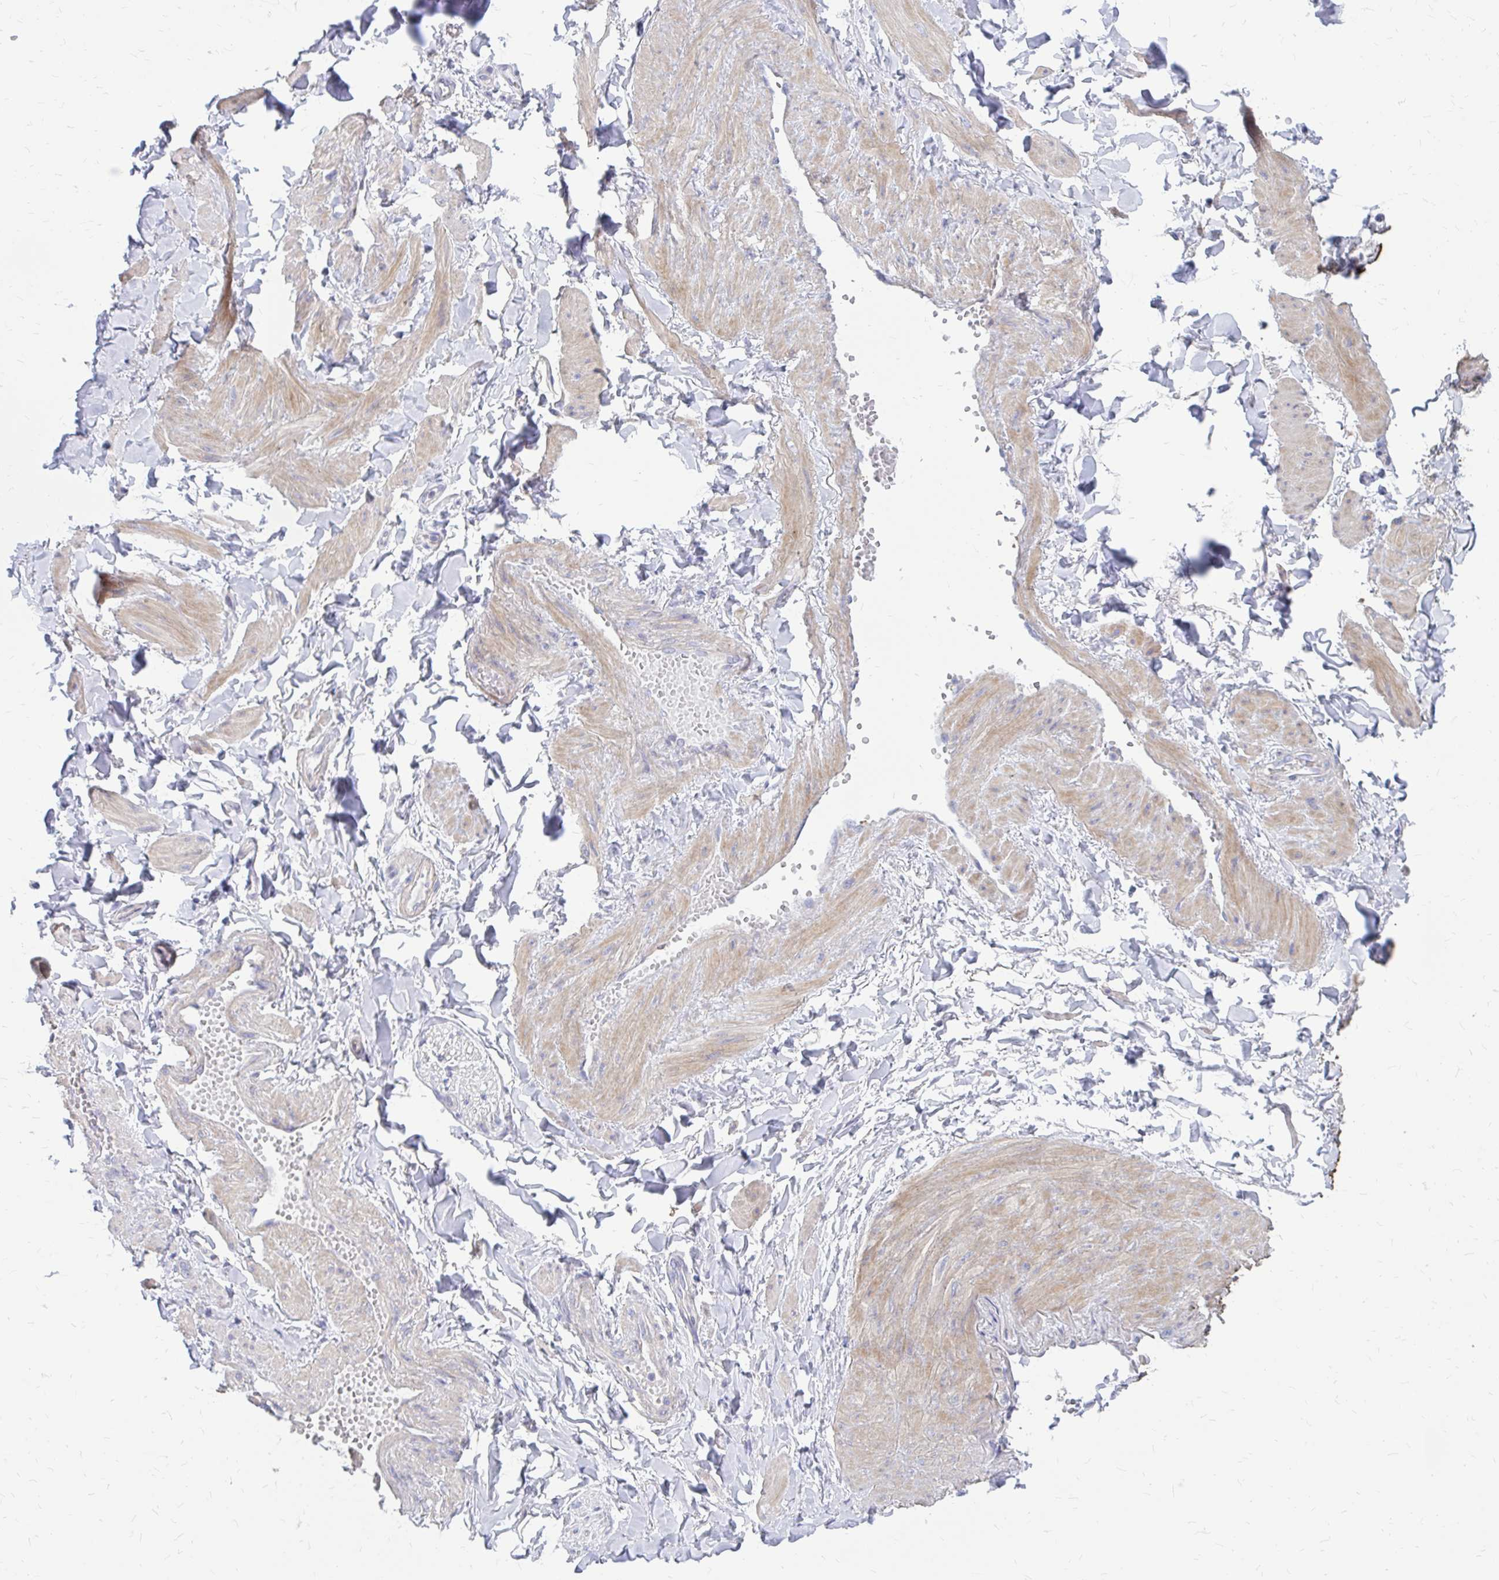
{"staining": {"intensity": "negative", "quantity": "none", "location": "none"}, "tissue": "adipose tissue", "cell_type": "Adipocytes", "image_type": "normal", "snomed": [{"axis": "morphology", "description": "Normal tissue, NOS"}, {"axis": "topography", "description": "Epididymis"}, {"axis": "topography", "description": "Peripheral nerve tissue"}], "caption": "Immunohistochemistry of benign human adipose tissue shows no staining in adipocytes. (Stains: DAB (3,3'-diaminobenzidine) immunohistochemistry (IHC) with hematoxylin counter stain, Microscopy: brightfield microscopy at high magnification).", "gene": "GLYATL2", "patient": {"sex": "male", "age": 32}}